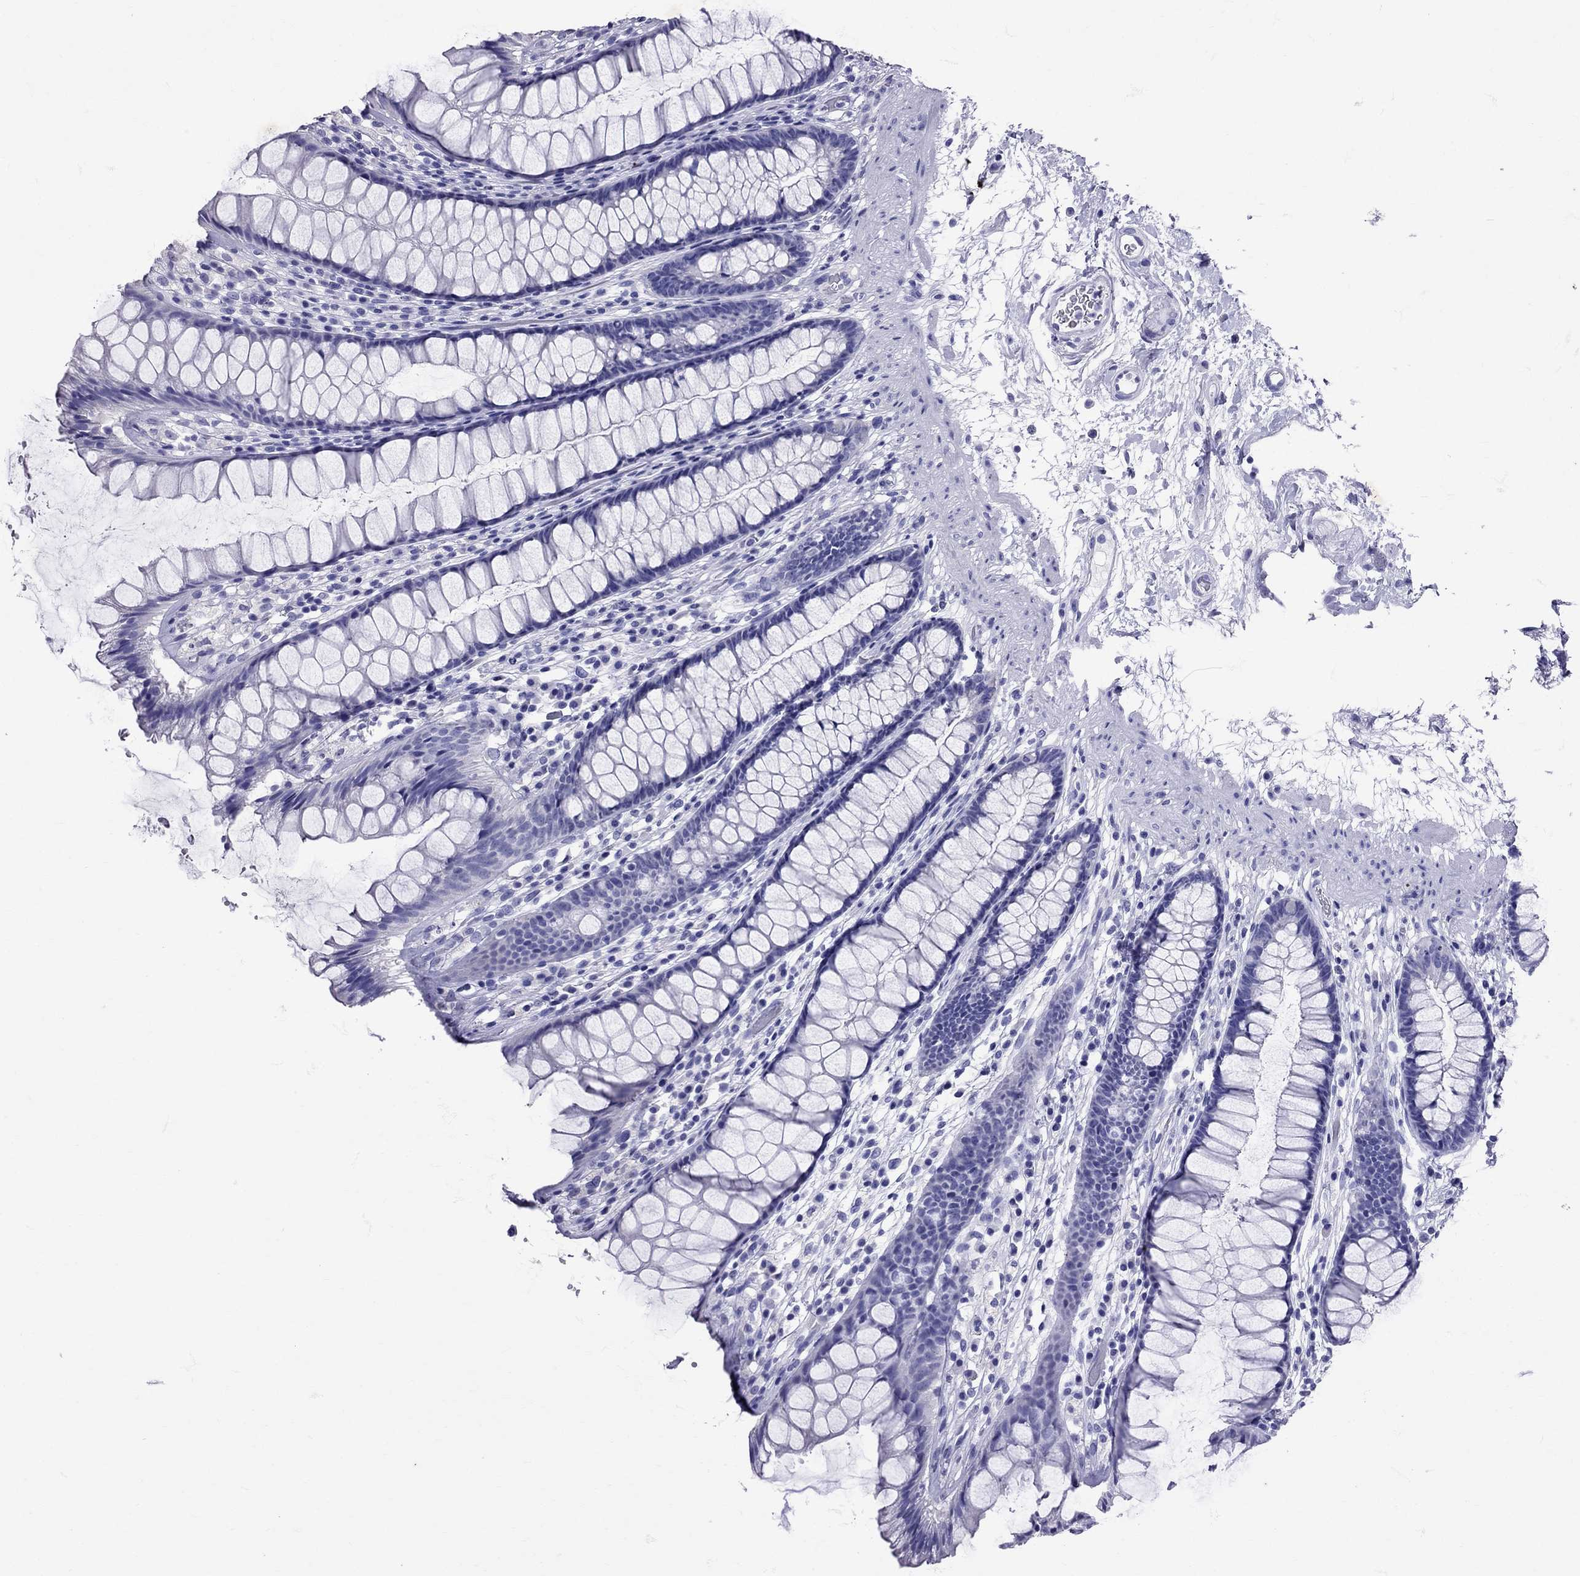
{"staining": {"intensity": "negative", "quantity": "none", "location": "none"}, "tissue": "rectum", "cell_type": "Glandular cells", "image_type": "normal", "snomed": [{"axis": "morphology", "description": "Normal tissue, NOS"}, {"axis": "topography", "description": "Rectum"}], "caption": "Immunohistochemistry (IHC) micrograph of normal rectum stained for a protein (brown), which reveals no expression in glandular cells. The staining is performed using DAB brown chromogen with nuclei counter-stained in using hematoxylin.", "gene": "AVP", "patient": {"sex": "male", "age": 72}}